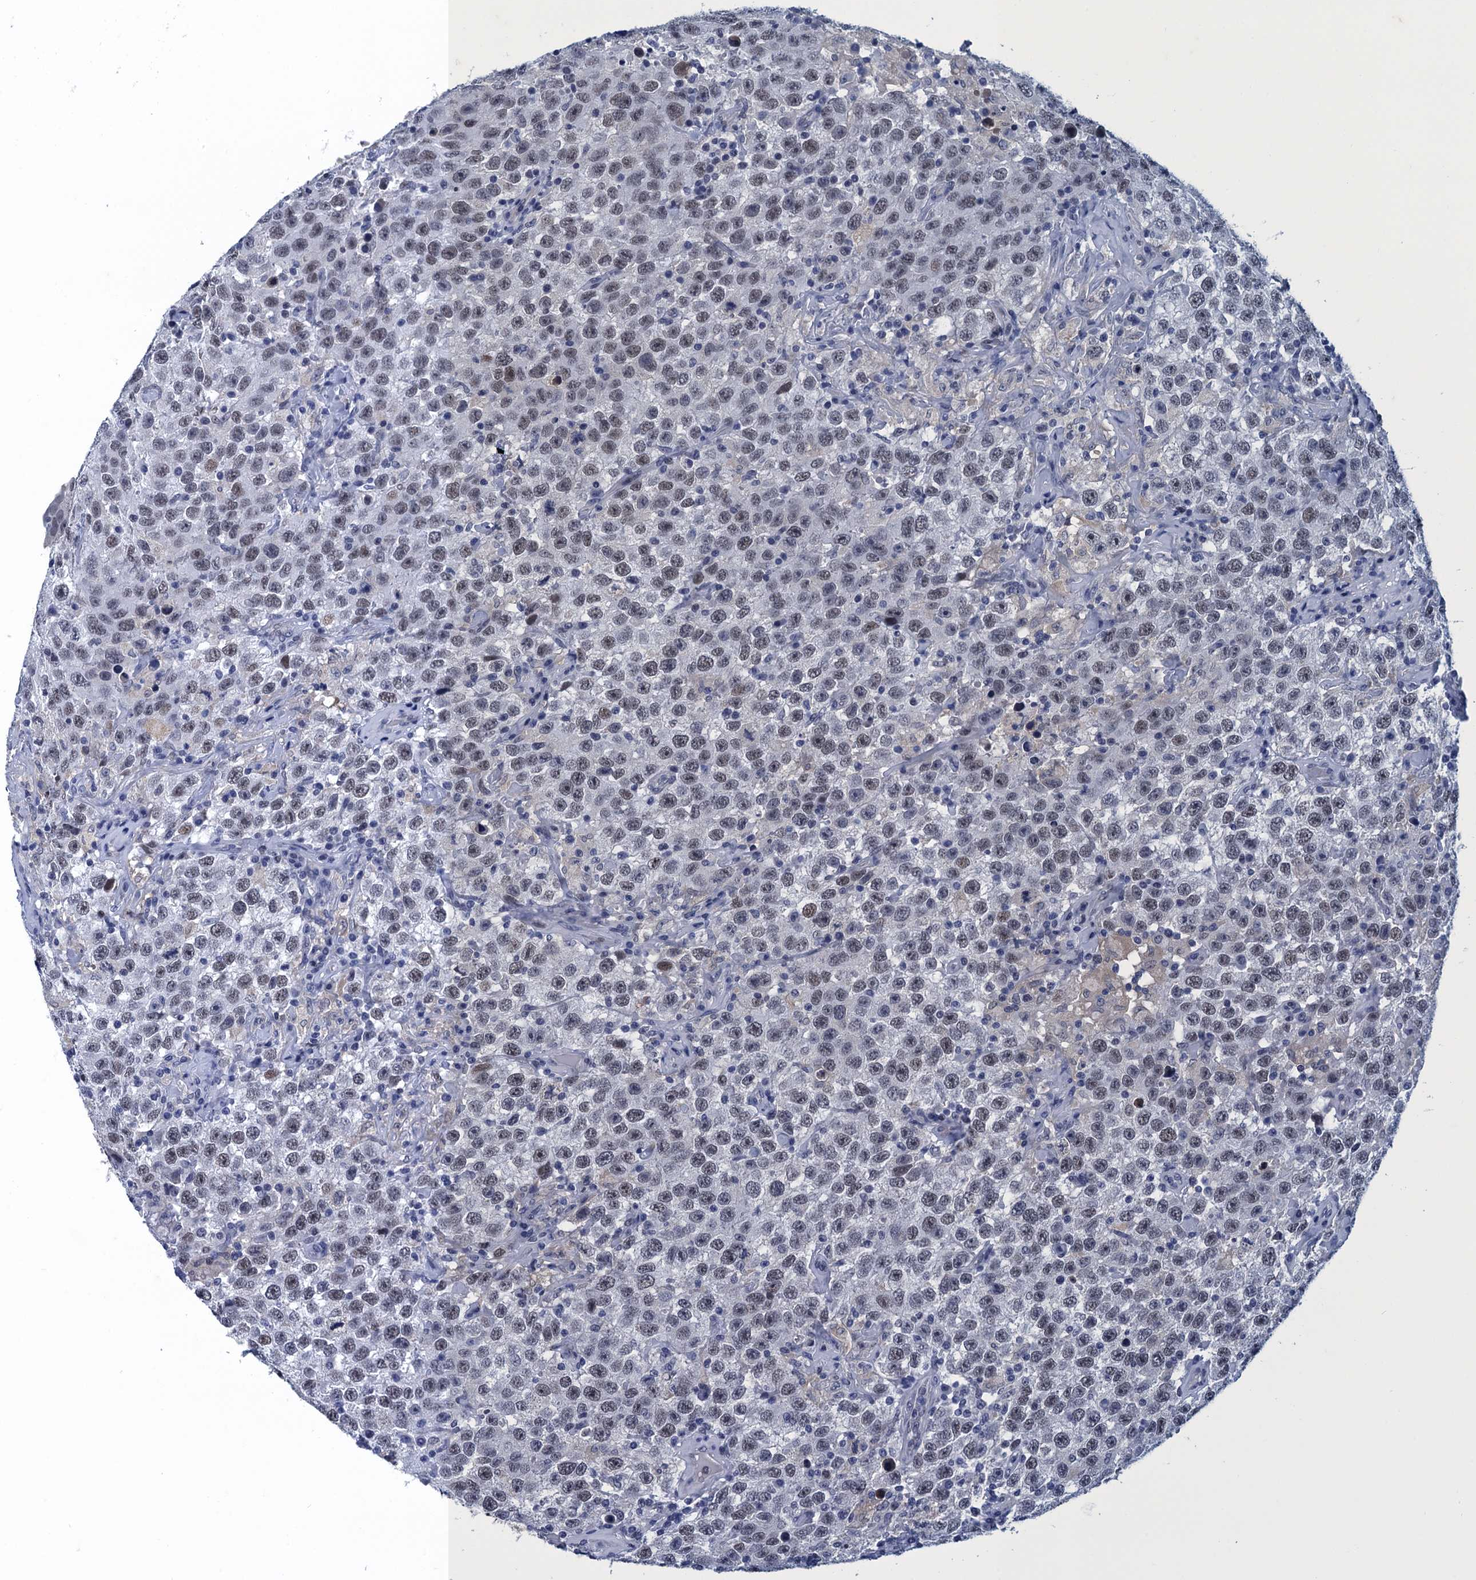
{"staining": {"intensity": "weak", "quantity": "<25%", "location": "nuclear"}, "tissue": "testis cancer", "cell_type": "Tumor cells", "image_type": "cancer", "snomed": [{"axis": "morphology", "description": "Seminoma, NOS"}, {"axis": "topography", "description": "Testis"}], "caption": "This is a photomicrograph of immunohistochemistry (IHC) staining of seminoma (testis), which shows no positivity in tumor cells.", "gene": "GINS3", "patient": {"sex": "male", "age": 41}}